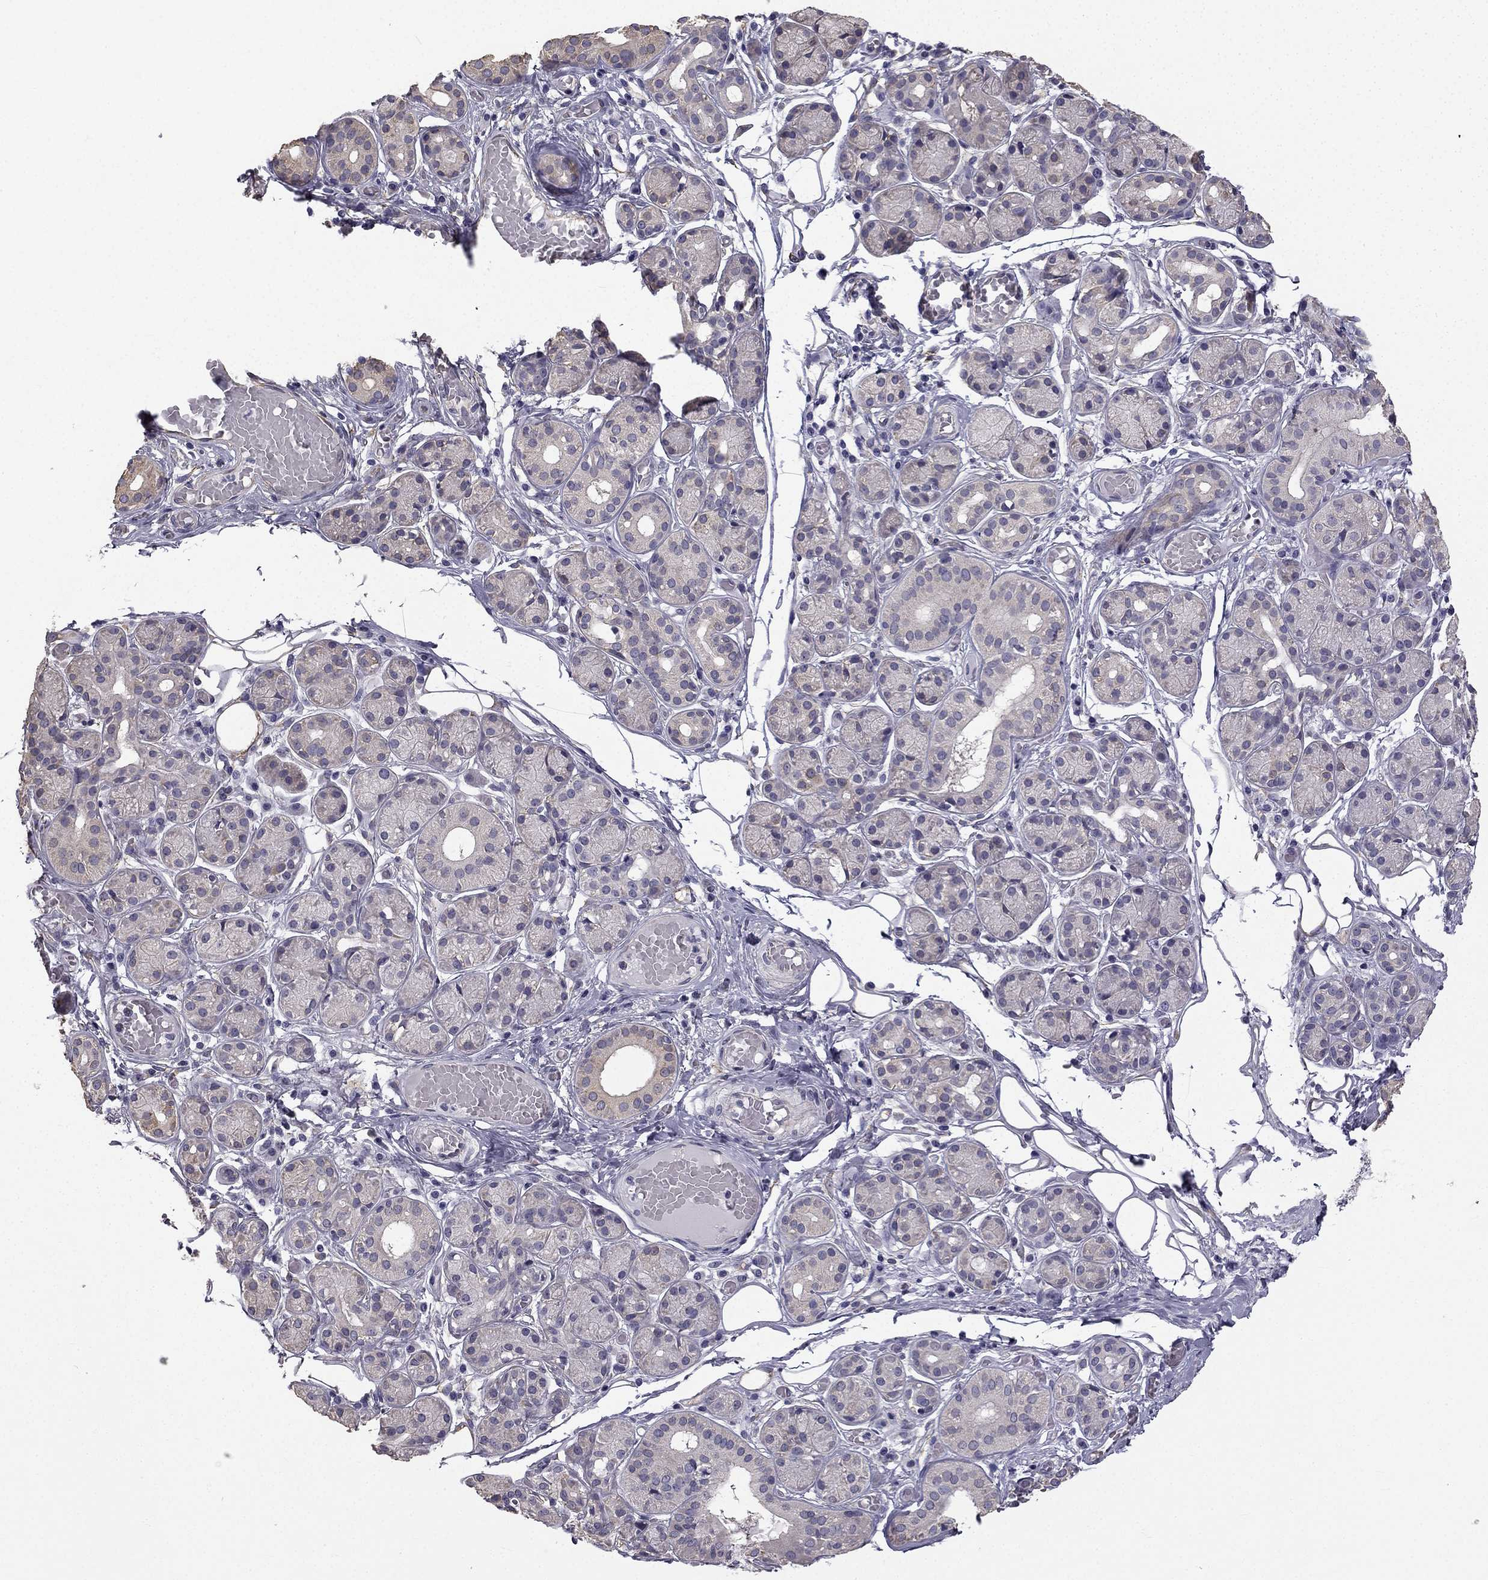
{"staining": {"intensity": "negative", "quantity": "none", "location": "none"}, "tissue": "salivary gland", "cell_type": "Glandular cells", "image_type": "normal", "snomed": [{"axis": "morphology", "description": "Normal tissue, NOS"}, {"axis": "topography", "description": "Salivary gland"}, {"axis": "topography", "description": "Peripheral nerve tissue"}], "caption": "DAB immunohistochemical staining of normal salivary gland shows no significant expression in glandular cells.", "gene": "CCDC40", "patient": {"sex": "male", "age": 71}}